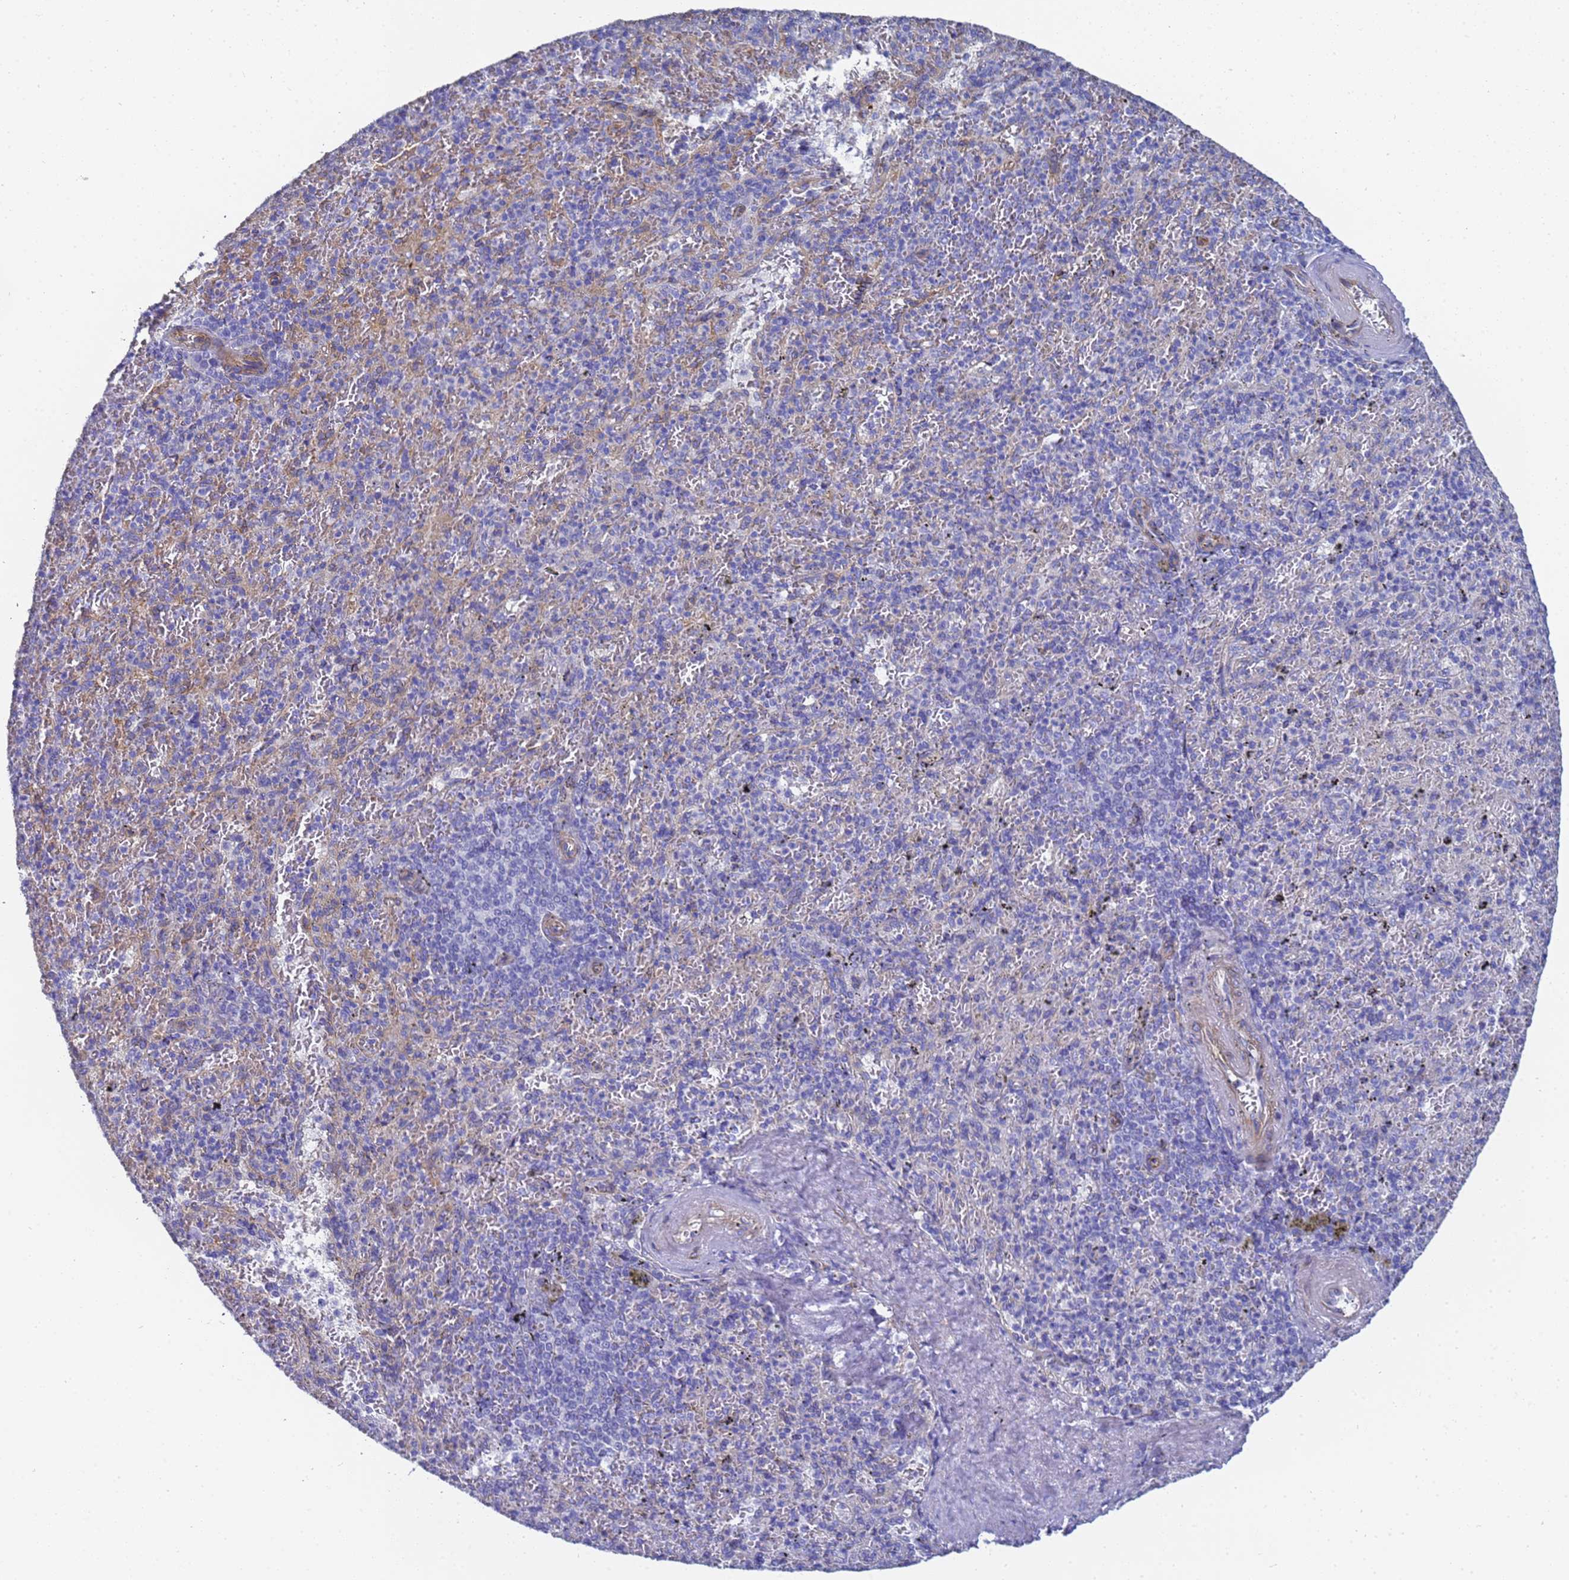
{"staining": {"intensity": "negative", "quantity": "none", "location": "none"}, "tissue": "spleen", "cell_type": "Cells in red pulp", "image_type": "normal", "snomed": [{"axis": "morphology", "description": "Normal tissue, NOS"}, {"axis": "topography", "description": "Spleen"}], "caption": "Immunohistochemical staining of unremarkable spleen demonstrates no significant staining in cells in red pulp.", "gene": "ENSG00000198211", "patient": {"sex": "male", "age": 82}}